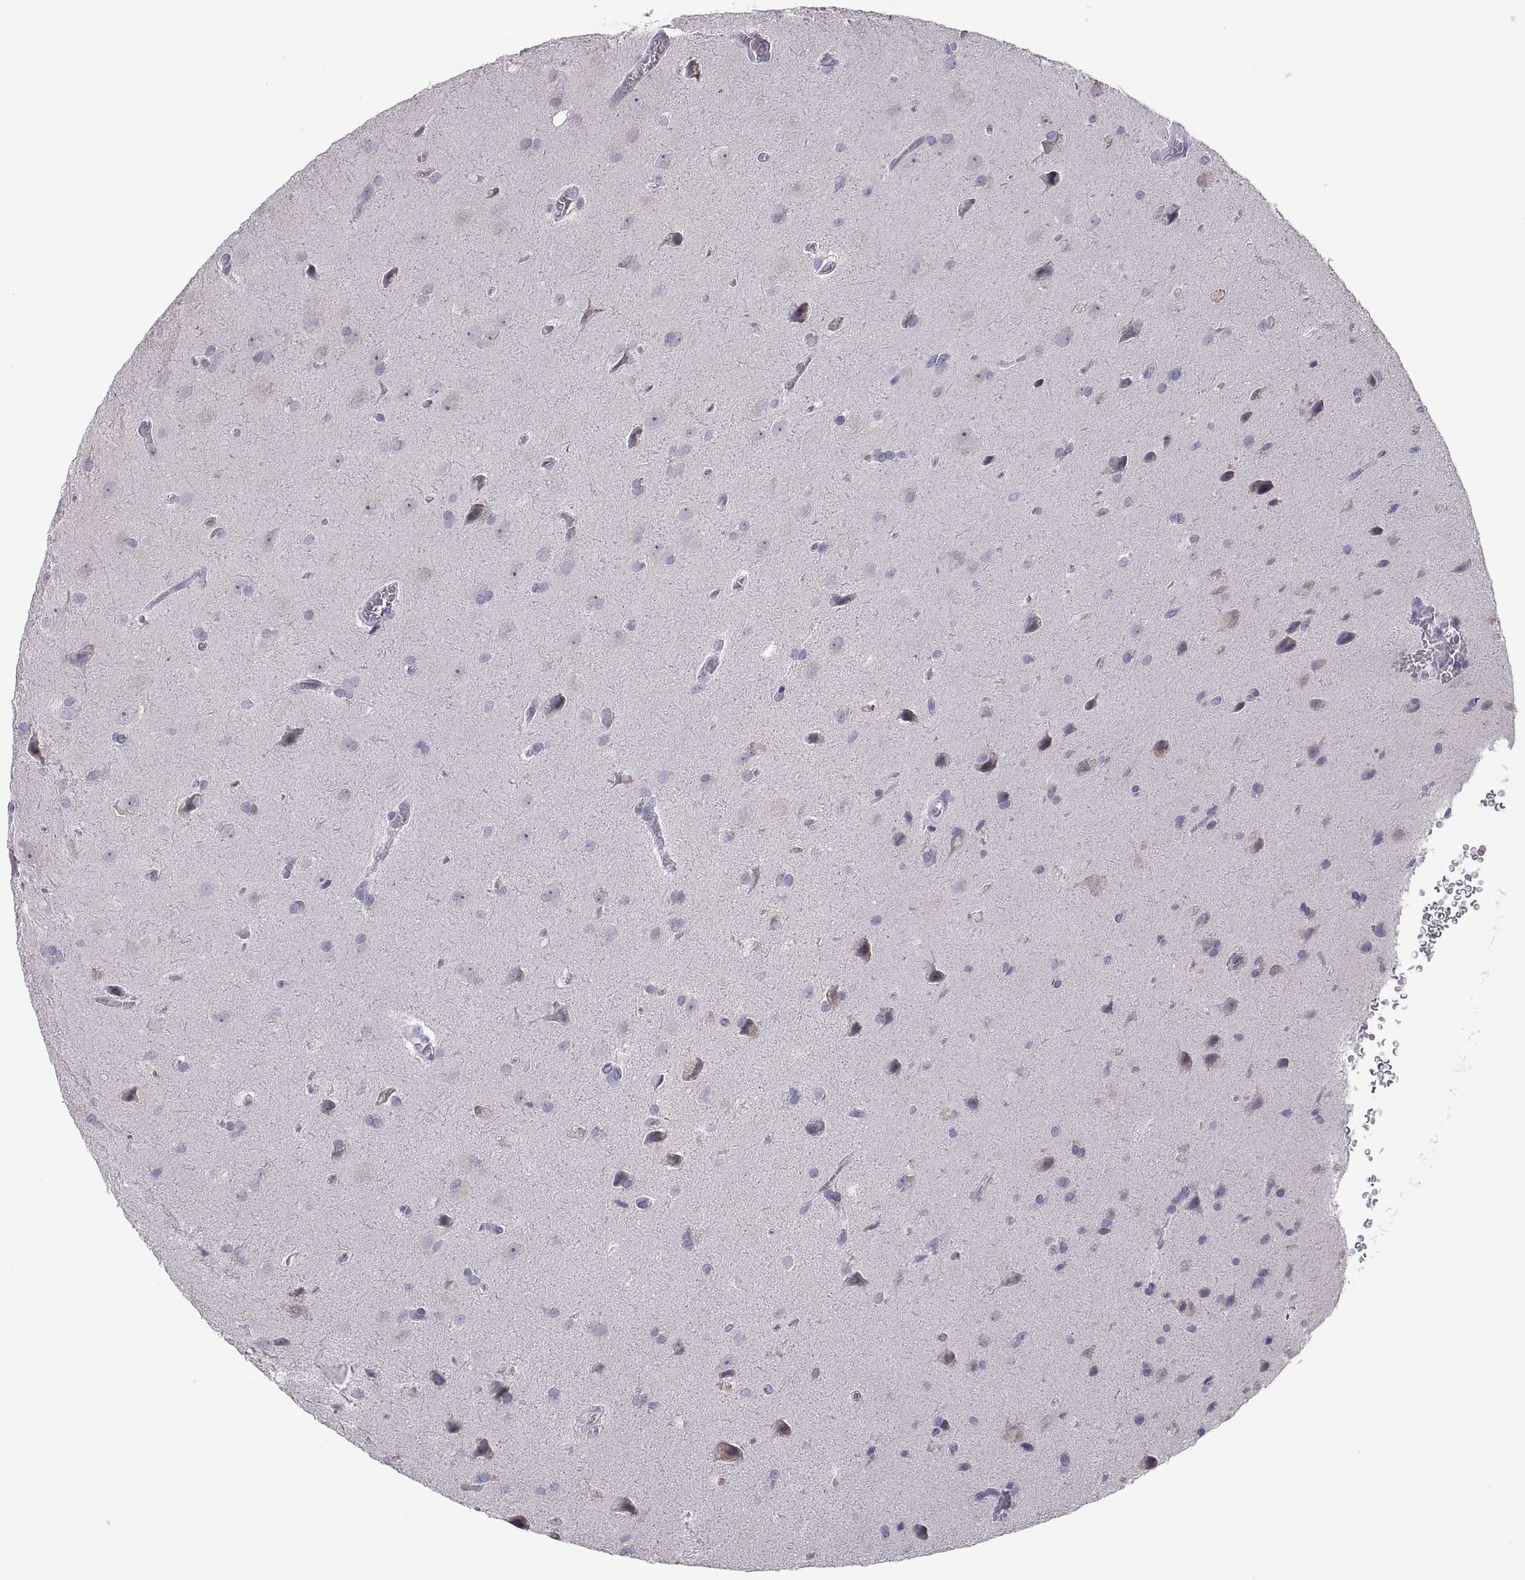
{"staining": {"intensity": "negative", "quantity": "none", "location": "none"}, "tissue": "glioma", "cell_type": "Tumor cells", "image_type": "cancer", "snomed": [{"axis": "morphology", "description": "Glioma, malignant, Low grade"}, {"axis": "topography", "description": "Brain"}], "caption": "Protein analysis of glioma demonstrates no significant expression in tumor cells.", "gene": "TNNC1", "patient": {"sex": "male", "age": 58}}